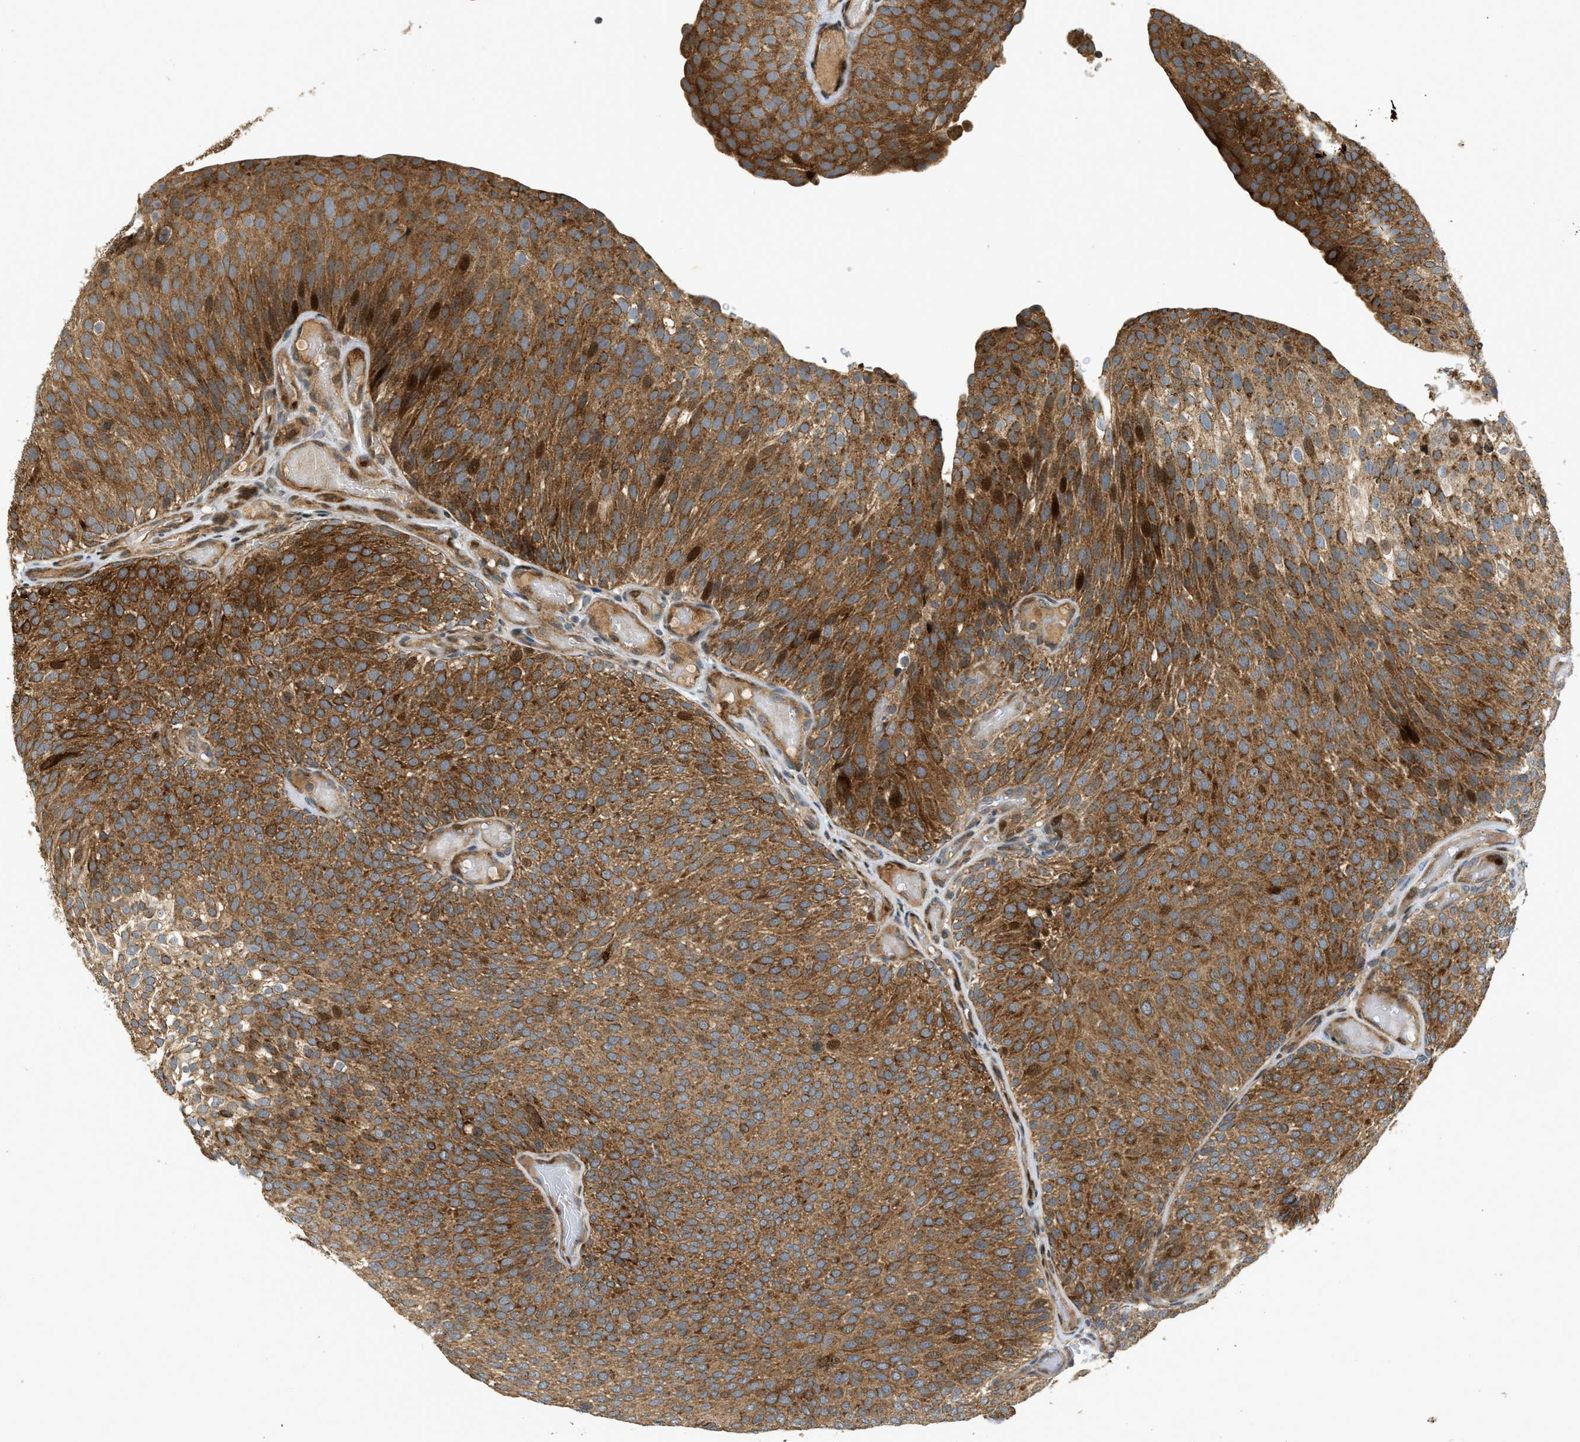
{"staining": {"intensity": "moderate", "quantity": ">75%", "location": "cytoplasmic/membranous,nuclear"}, "tissue": "urothelial cancer", "cell_type": "Tumor cells", "image_type": "cancer", "snomed": [{"axis": "morphology", "description": "Urothelial carcinoma, Low grade"}, {"axis": "topography", "description": "Urinary bladder"}], "caption": "Human urothelial carcinoma (low-grade) stained with a brown dye shows moderate cytoplasmic/membranous and nuclear positive staining in approximately >75% of tumor cells.", "gene": "TRAPPC14", "patient": {"sex": "male", "age": 78}}